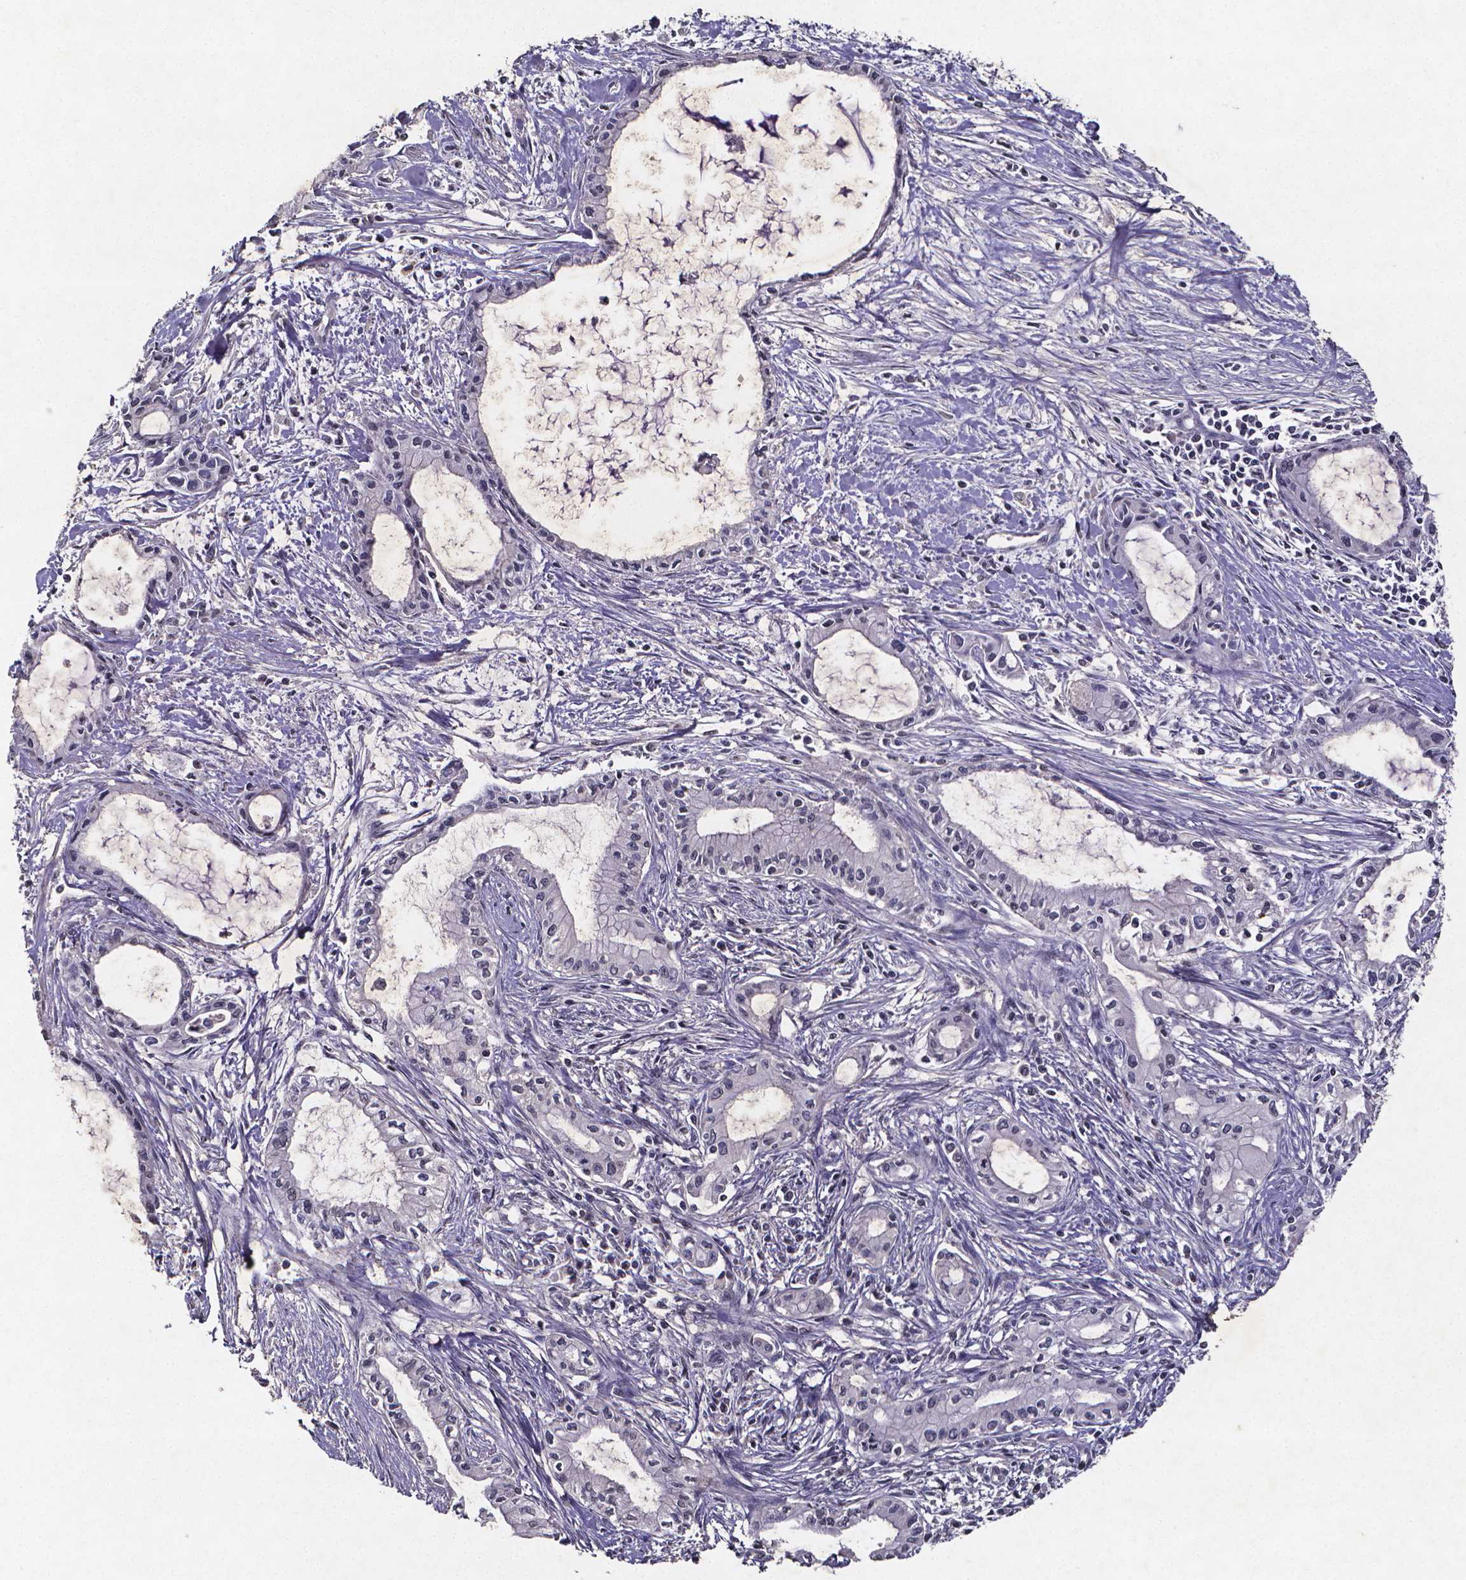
{"staining": {"intensity": "negative", "quantity": "none", "location": "none"}, "tissue": "pancreatic cancer", "cell_type": "Tumor cells", "image_type": "cancer", "snomed": [{"axis": "morphology", "description": "Adenocarcinoma, NOS"}, {"axis": "topography", "description": "Pancreas"}], "caption": "The immunohistochemistry (IHC) micrograph has no significant staining in tumor cells of pancreatic cancer (adenocarcinoma) tissue. The staining is performed using DAB brown chromogen with nuclei counter-stained in using hematoxylin.", "gene": "TP73", "patient": {"sex": "male", "age": 48}}